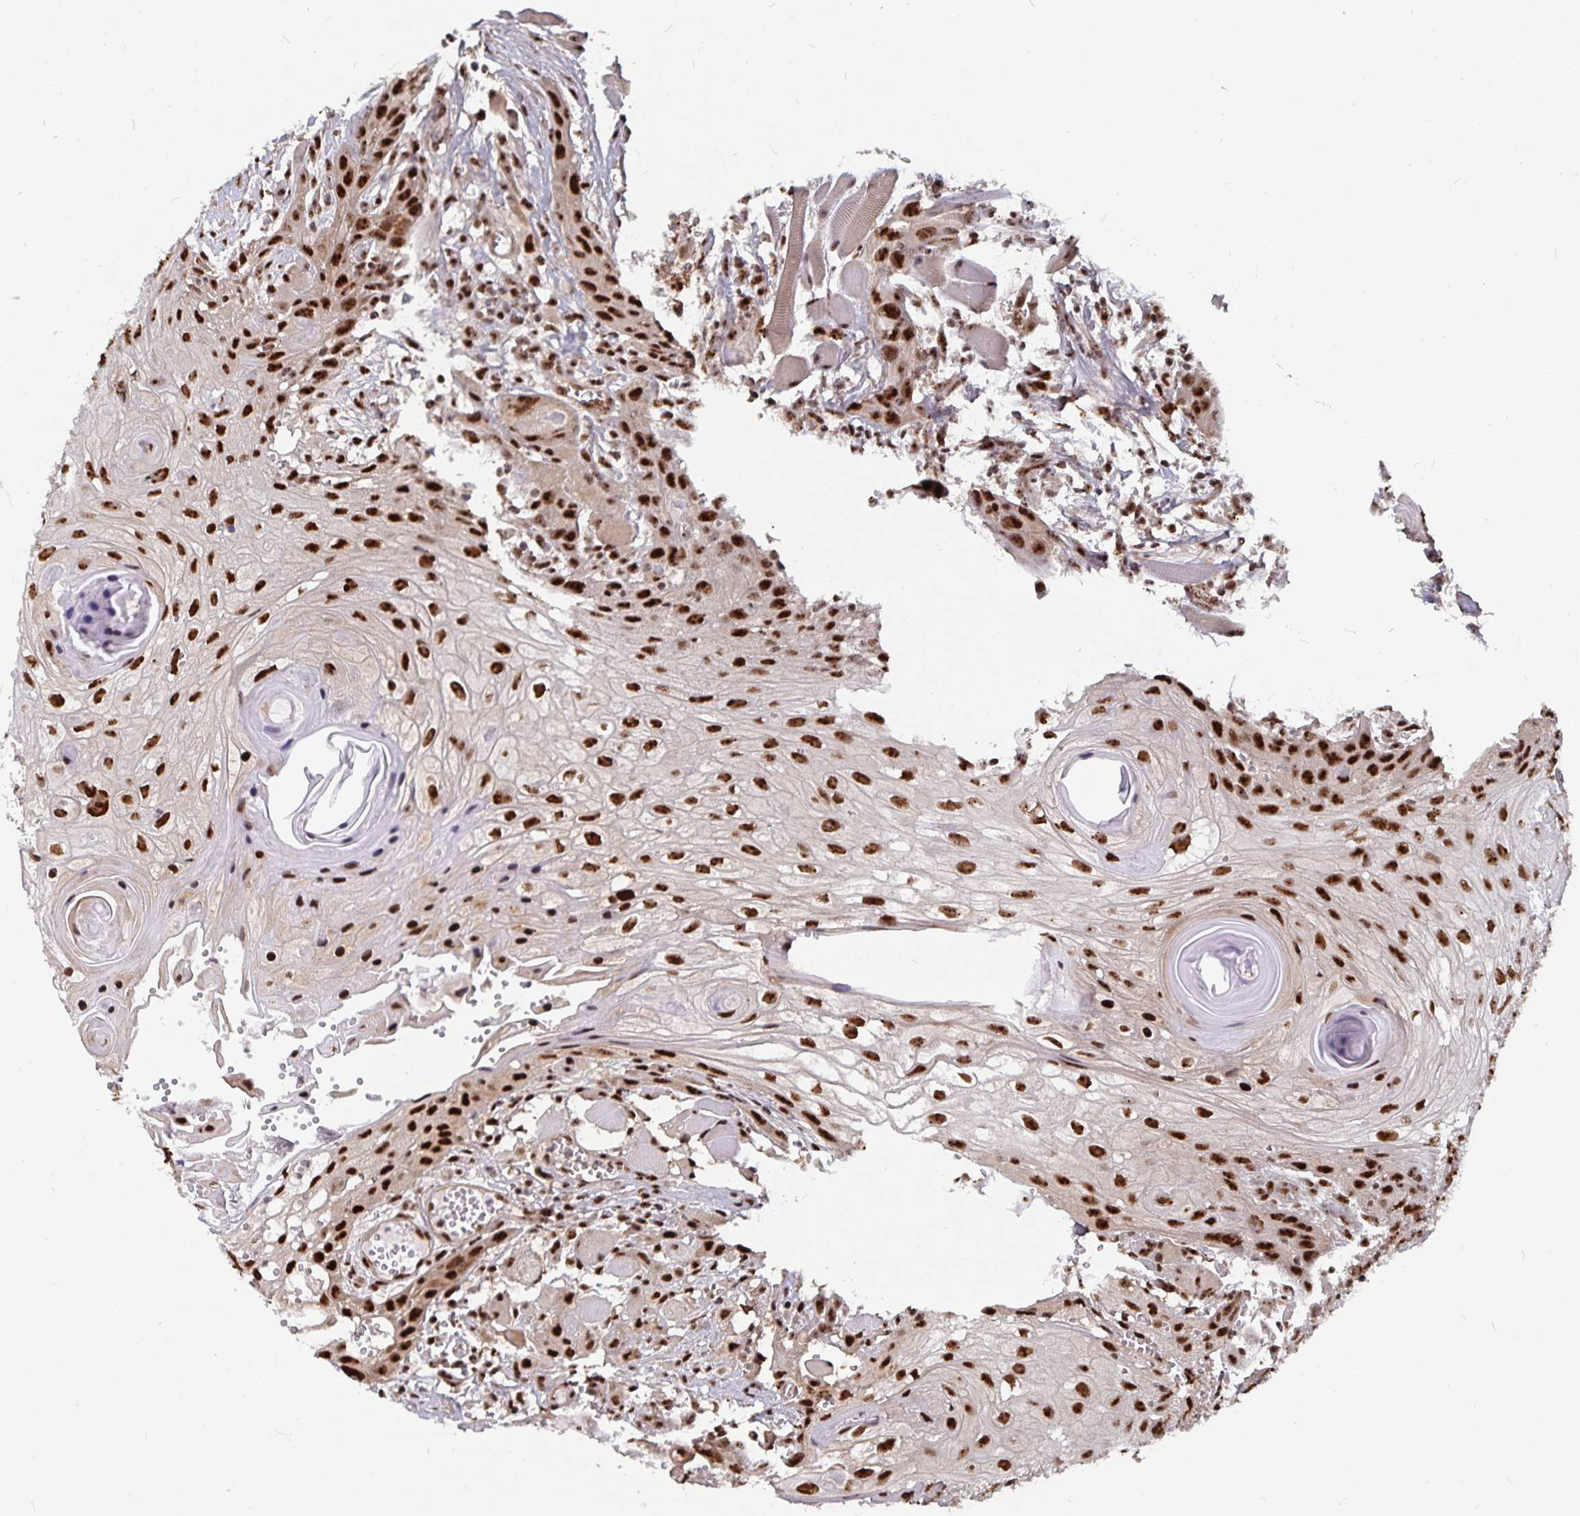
{"staining": {"intensity": "strong", "quantity": ">75%", "location": "nuclear"}, "tissue": "head and neck cancer", "cell_type": "Tumor cells", "image_type": "cancer", "snomed": [{"axis": "morphology", "description": "Squamous cell carcinoma, NOS"}, {"axis": "topography", "description": "Oral tissue"}, {"axis": "topography", "description": "Head-Neck"}], "caption": "Immunohistochemical staining of squamous cell carcinoma (head and neck) displays strong nuclear protein expression in about >75% of tumor cells.", "gene": "LAS1L", "patient": {"sex": "male", "age": 58}}